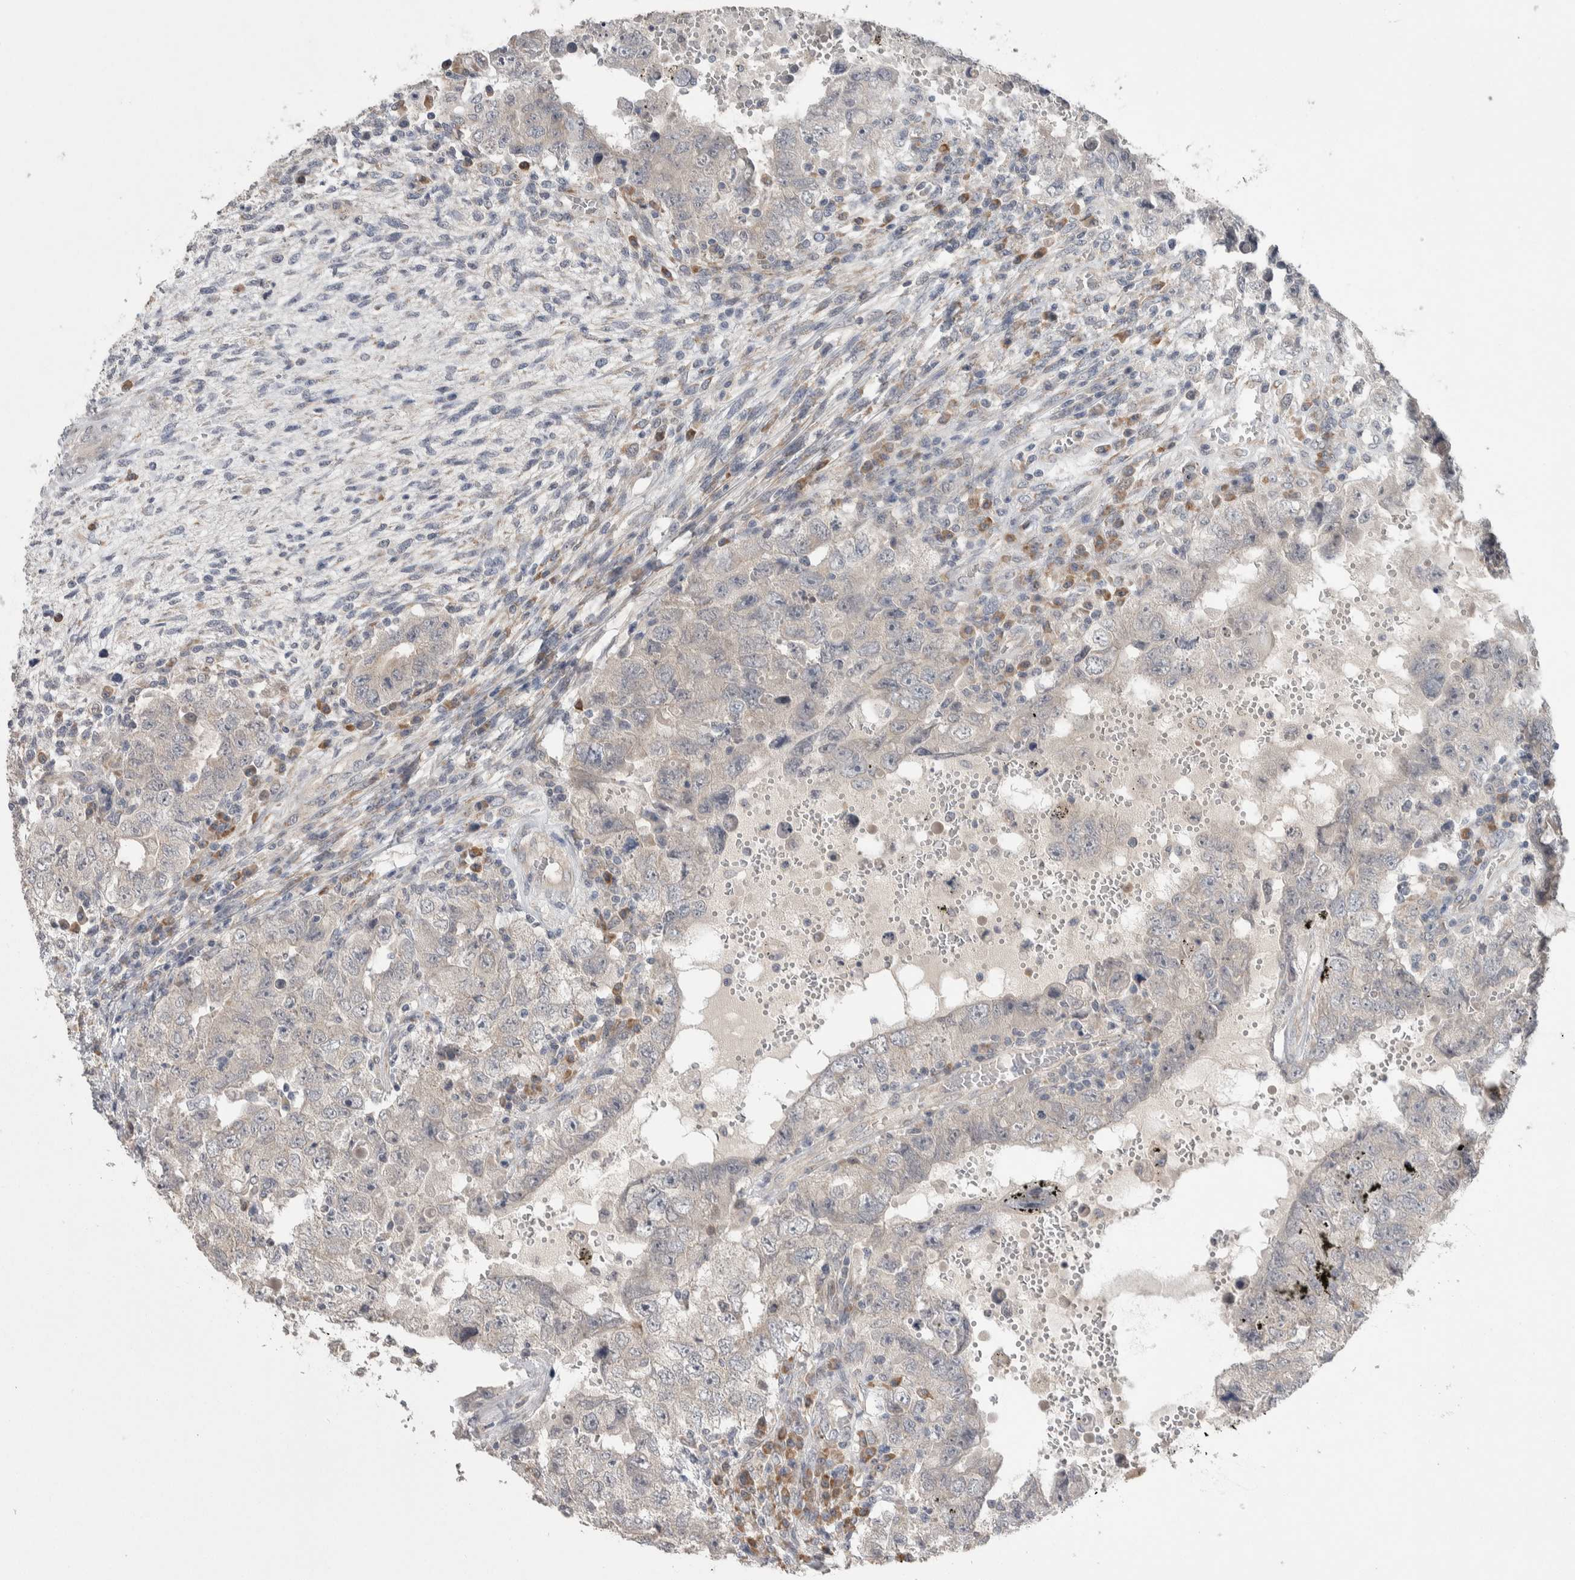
{"staining": {"intensity": "negative", "quantity": "none", "location": "none"}, "tissue": "testis cancer", "cell_type": "Tumor cells", "image_type": "cancer", "snomed": [{"axis": "morphology", "description": "Carcinoma, Embryonal, NOS"}, {"axis": "topography", "description": "Testis"}], "caption": "Immunohistochemical staining of testis cancer (embryonal carcinoma) reveals no significant staining in tumor cells.", "gene": "CUL2", "patient": {"sex": "male", "age": 26}}